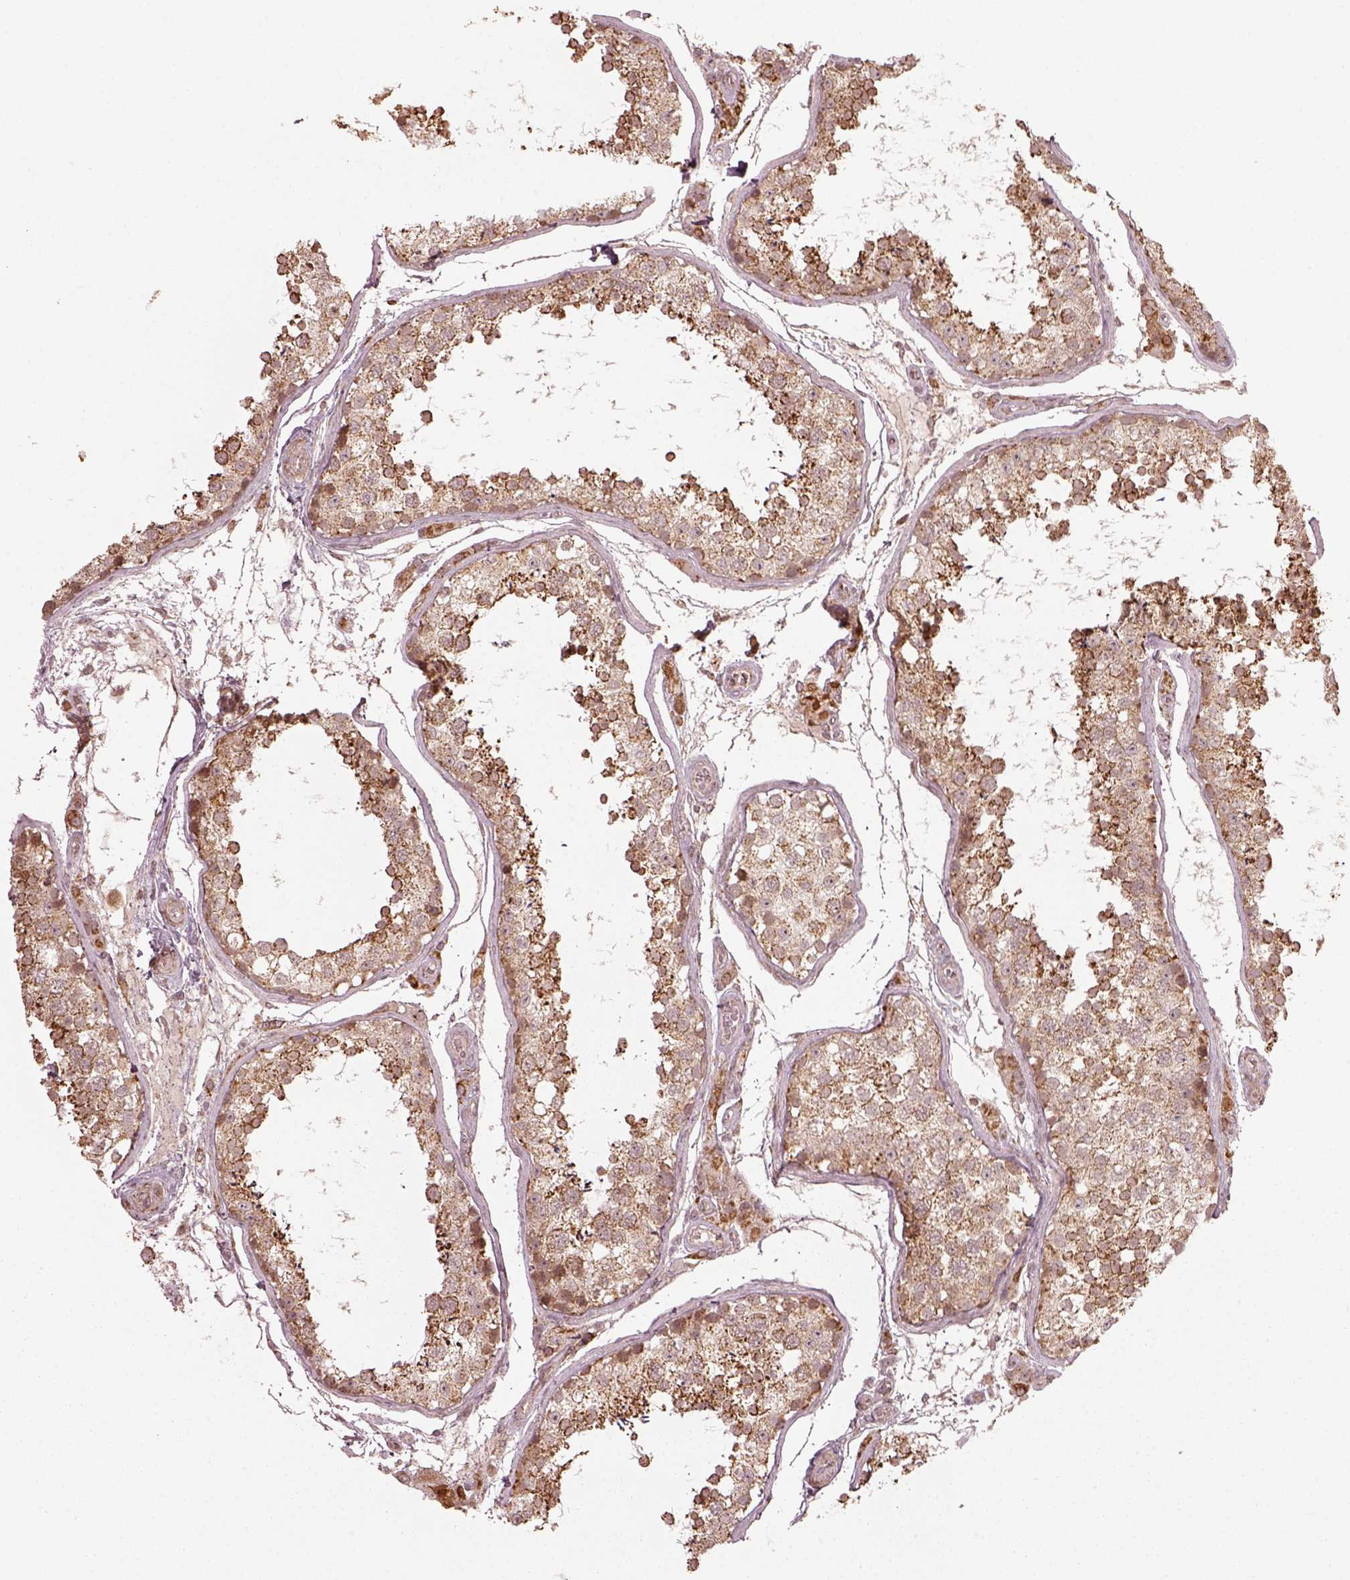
{"staining": {"intensity": "strong", "quantity": ">75%", "location": "cytoplasmic/membranous"}, "tissue": "testis", "cell_type": "Cells in seminiferous ducts", "image_type": "normal", "snomed": [{"axis": "morphology", "description": "Normal tissue, NOS"}, {"axis": "topography", "description": "Testis"}], "caption": "Normal testis was stained to show a protein in brown. There is high levels of strong cytoplasmic/membranous staining in approximately >75% of cells in seminiferous ducts.", "gene": "SEL1L3", "patient": {"sex": "male", "age": 29}}